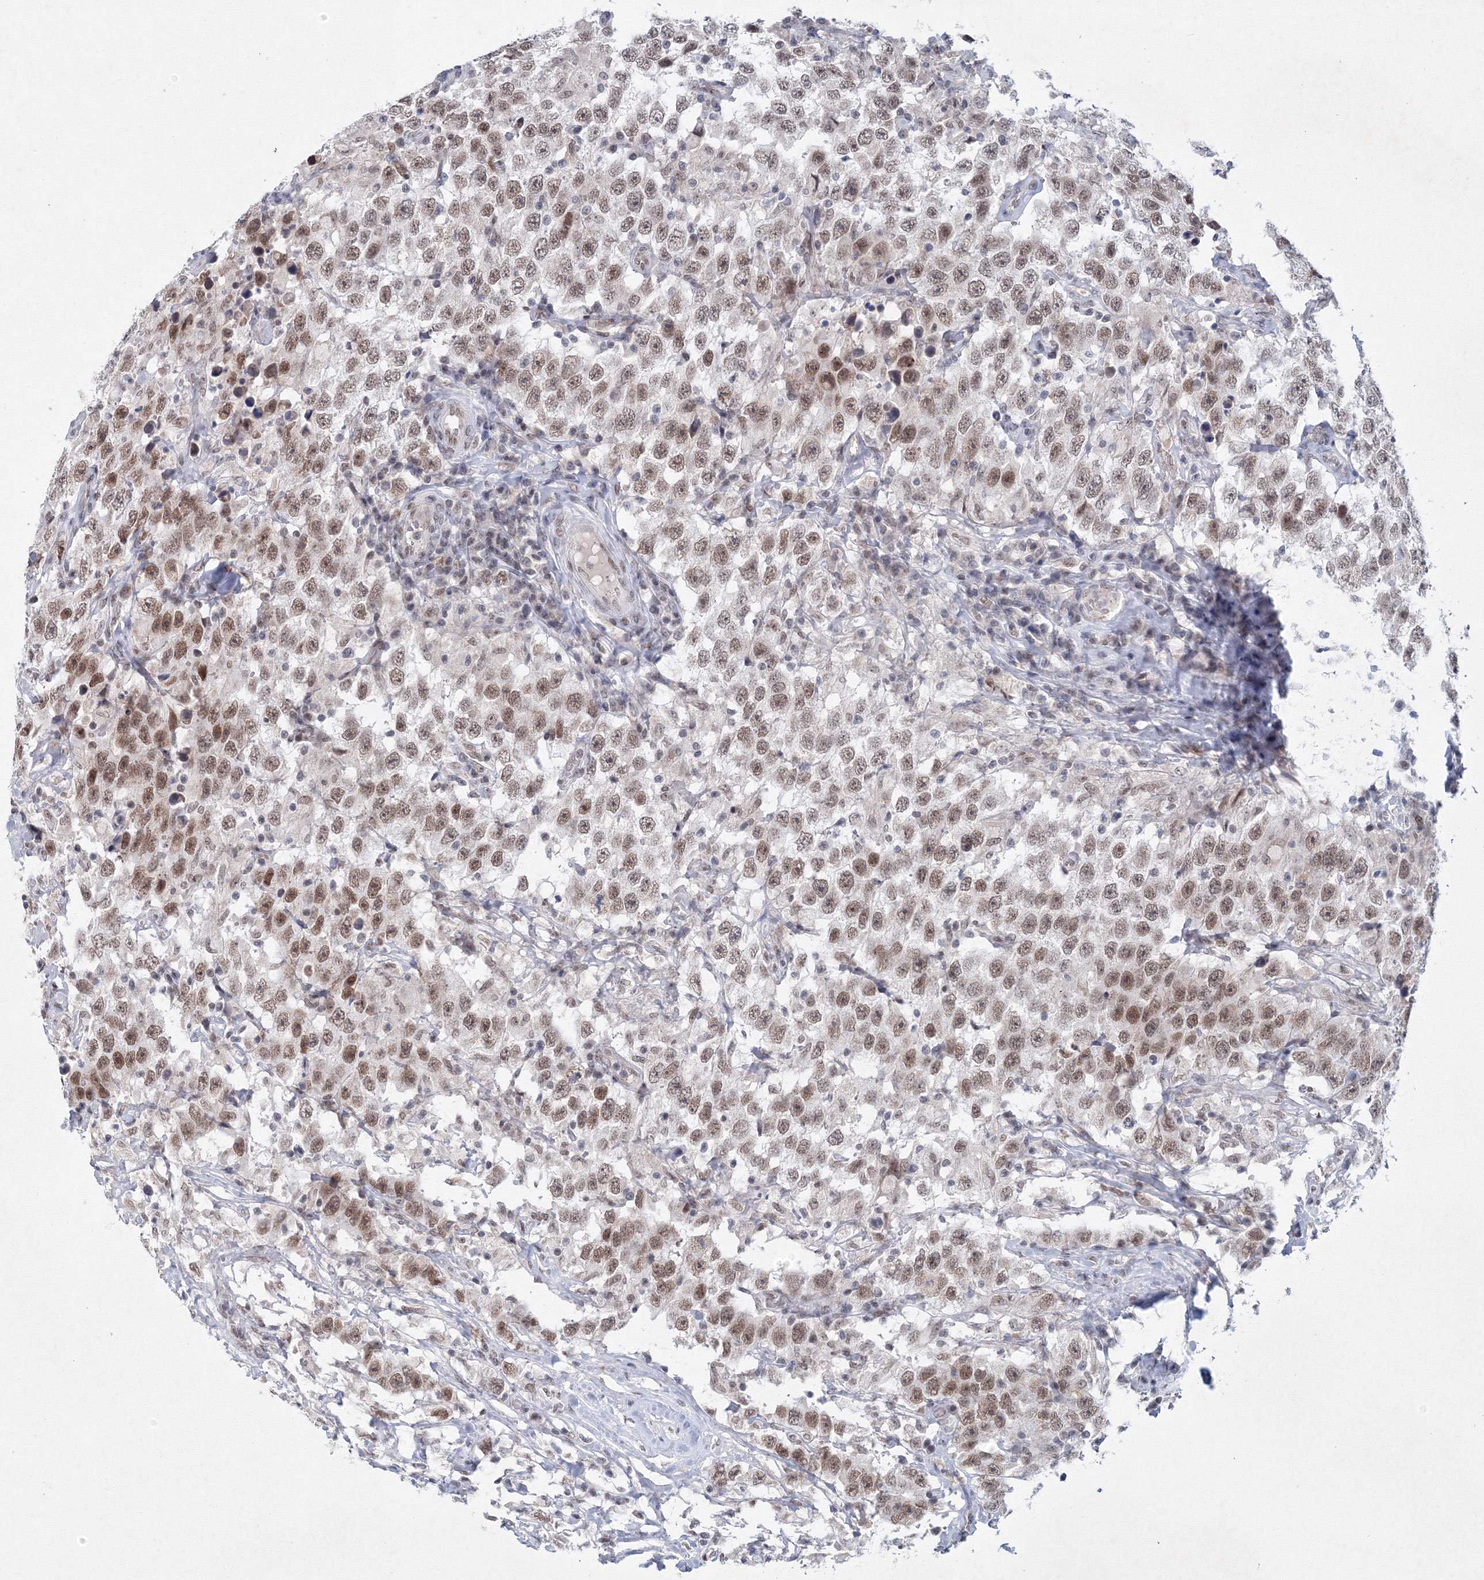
{"staining": {"intensity": "moderate", "quantity": ">75%", "location": "nuclear"}, "tissue": "testis cancer", "cell_type": "Tumor cells", "image_type": "cancer", "snomed": [{"axis": "morphology", "description": "Seminoma, NOS"}, {"axis": "topography", "description": "Testis"}], "caption": "High-power microscopy captured an immunohistochemistry (IHC) photomicrograph of testis cancer (seminoma), revealing moderate nuclear expression in about >75% of tumor cells.", "gene": "SF3B6", "patient": {"sex": "male", "age": 41}}